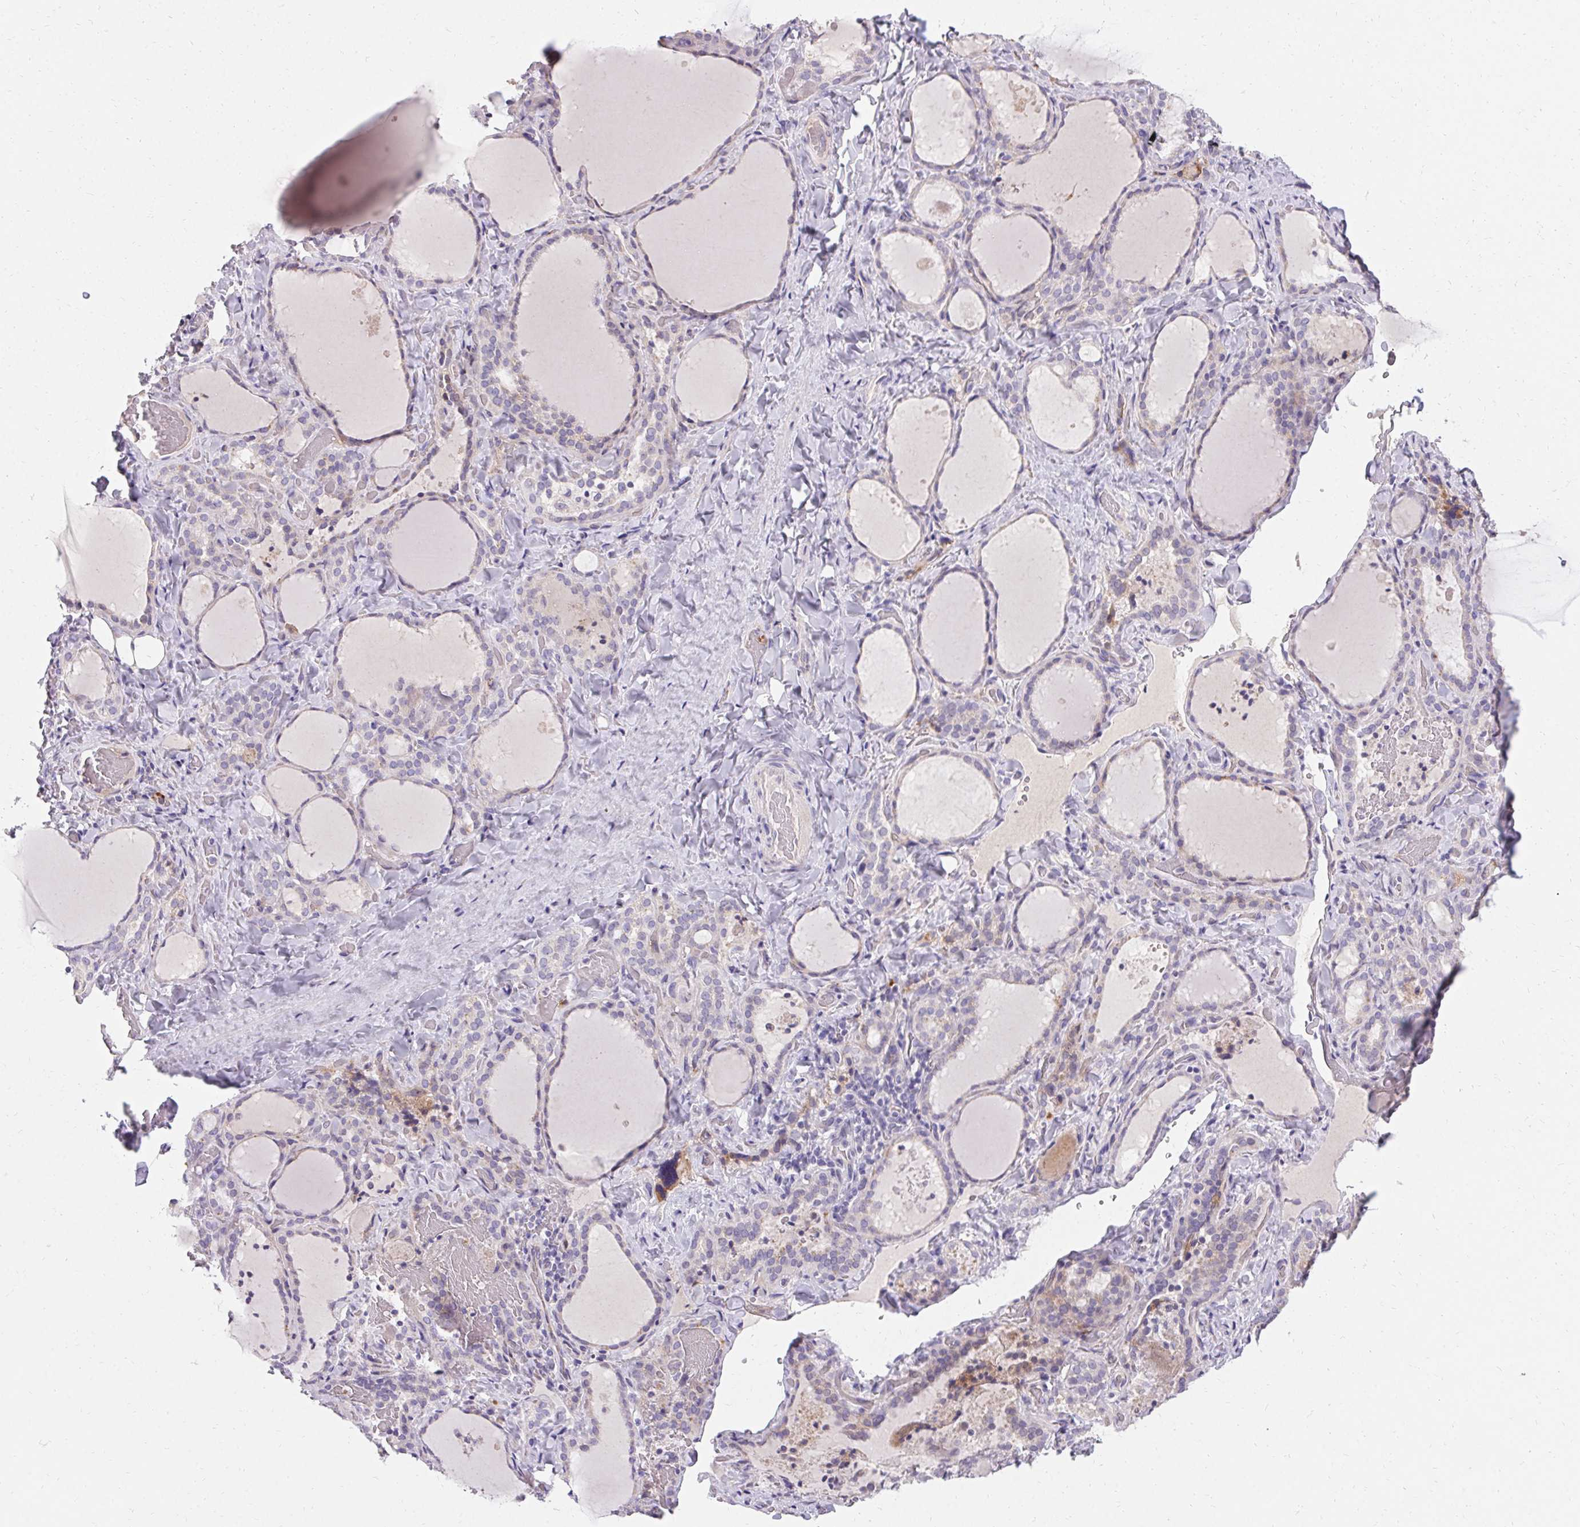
{"staining": {"intensity": "negative", "quantity": "none", "location": "none"}, "tissue": "thyroid gland", "cell_type": "Glandular cells", "image_type": "normal", "snomed": [{"axis": "morphology", "description": "Normal tissue, NOS"}, {"axis": "topography", "description": "Thyroid gland"}], "caption": "High power microscopy histopathology image of an immunohistochemistry image of unremarkable thyroid gland, revealing no significant expression in glandular cells. Brightfield microscopy of immunohistochemistry stained with DAB (brown) and hematoxylin (blue), captured at high magnification.", "gene": "TRIP13", "patient": {"sex": "female", "age": 22}}